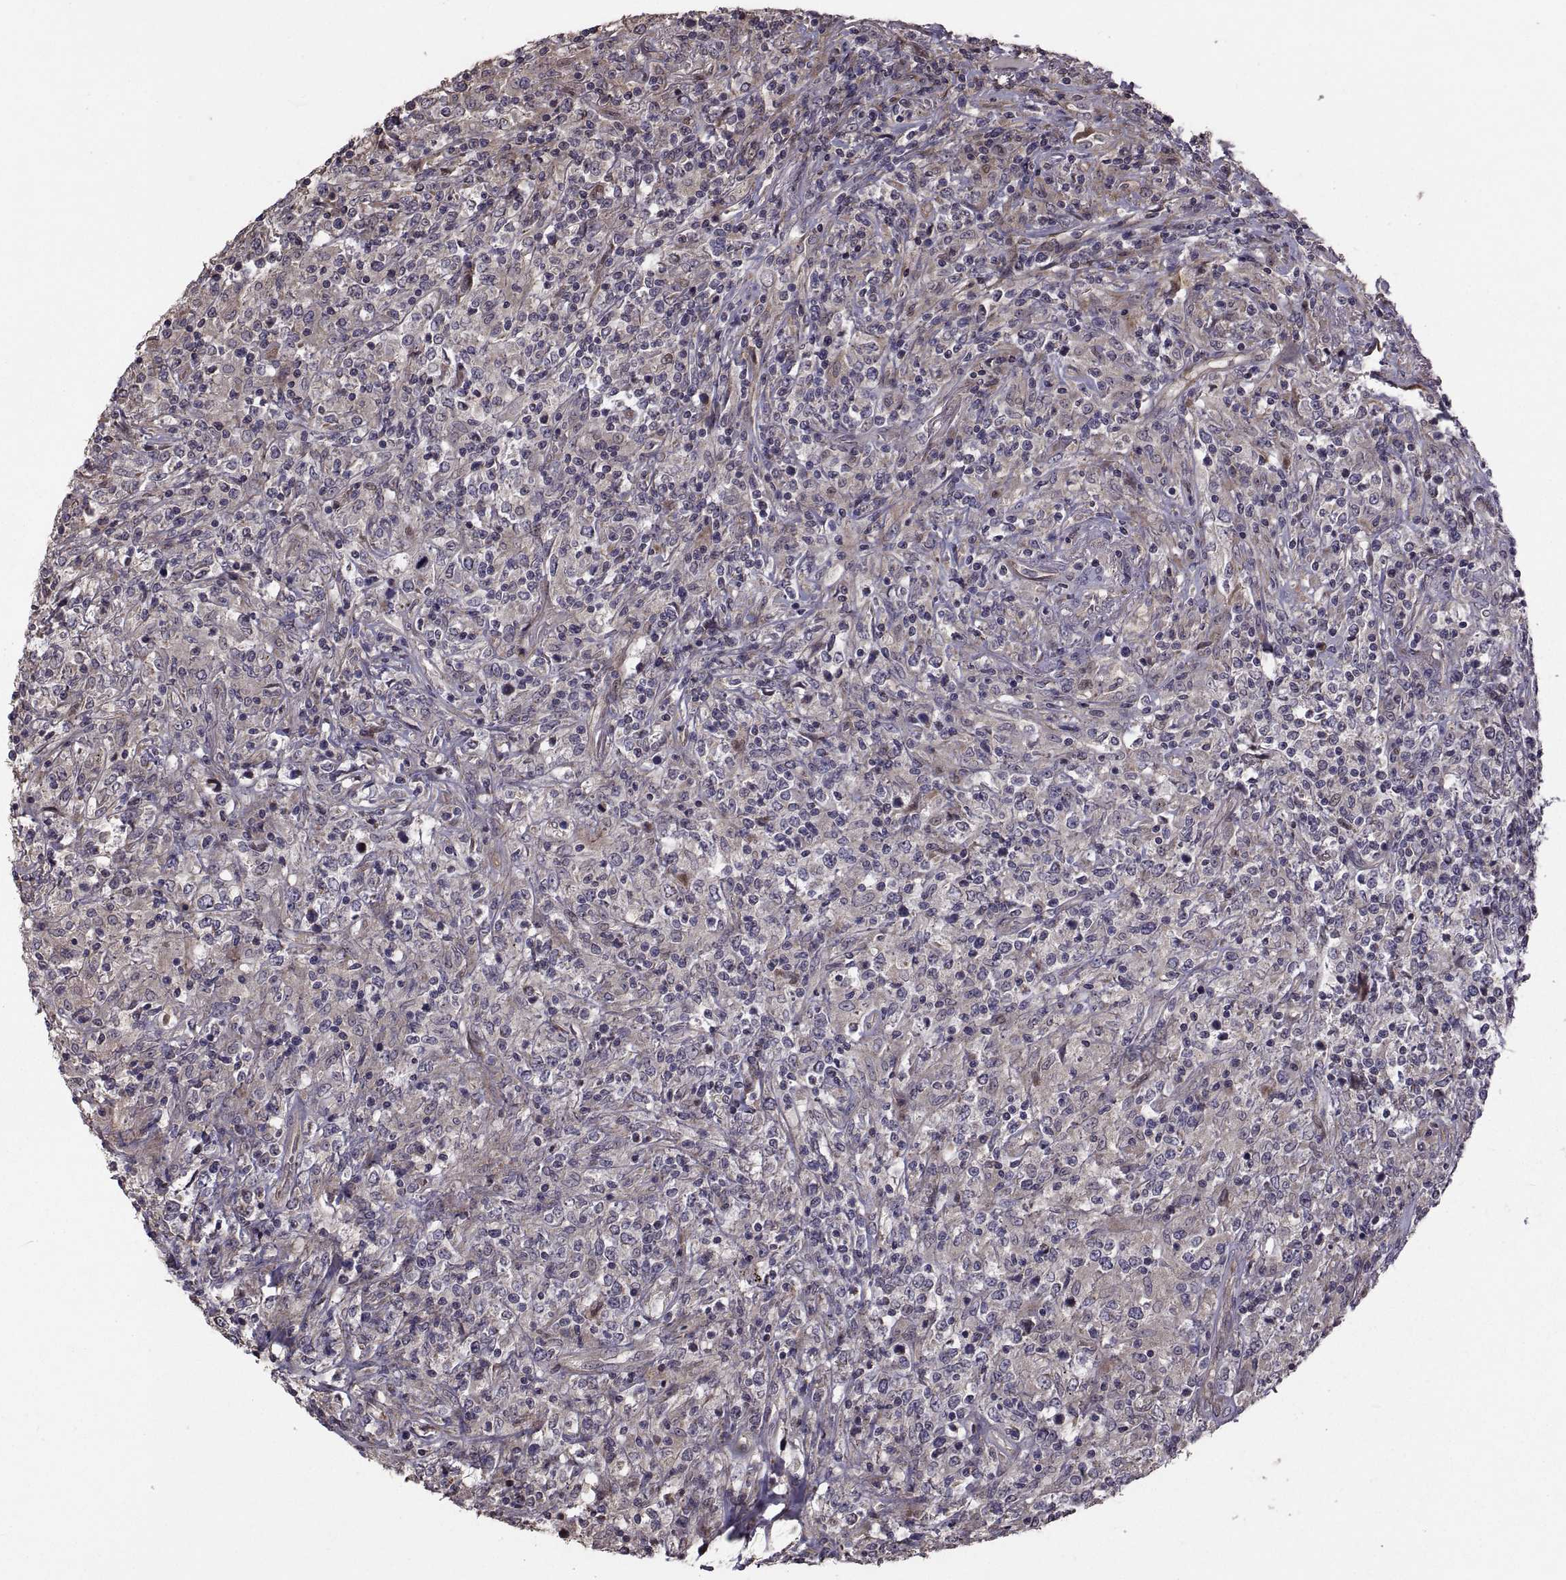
{"staining": {"intensity": "negative", "quantity": "none", "location": "none"}, "tissue": "lymphoma", "cell_type": "Tumor cells", "image_type": "cancer", "snomed": [{"axis": "morphology", "description": "Malignant lymphoma, non-Hodgkin's type, High grade"}, {"axis": "topography", "description": "Lung"}], "caption": "Human lymphoma stained for a protein using immunohistochemistry reveals no staining in tumor cells.", "gene": "PMM2", "patient": {"sex": "male", "age": 79}}